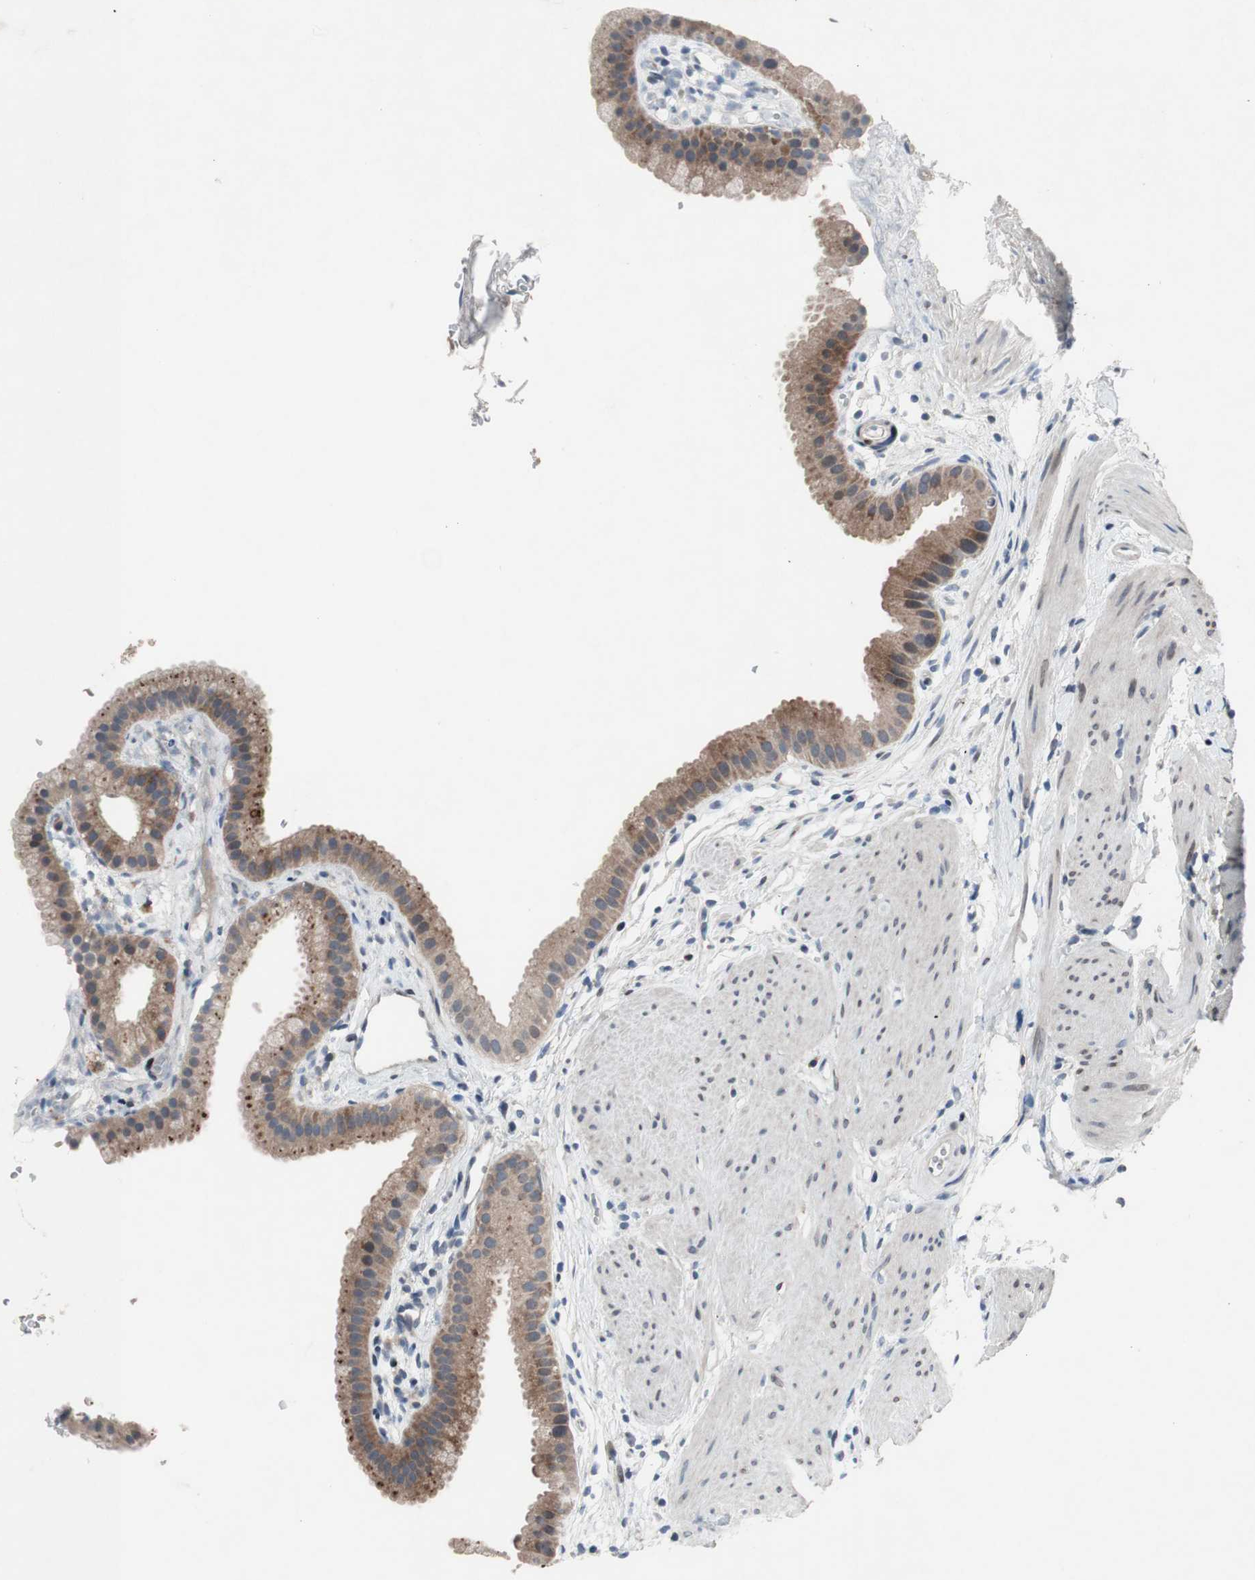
{"staining": {"intensity": "moderate", "quantity": ">75%", "location": "cytoplasmic/membranous"}, "tissue": "gallbladder", "cell_type": "Glandular cells", "image_type": "normal", "snomed": [{"axis": "morphology", "description": "Normal tissue, NOS"}, {"axis": "topography", "description": "Gallbladder"}], "caption": "Gallbladder stained with a brown dye shows moderate cytoplasmic/membranous positive expression in approximately >75% of glandular cells.", "gene": "MUTYH", "patient": {"sex": "female", "age": 64}}